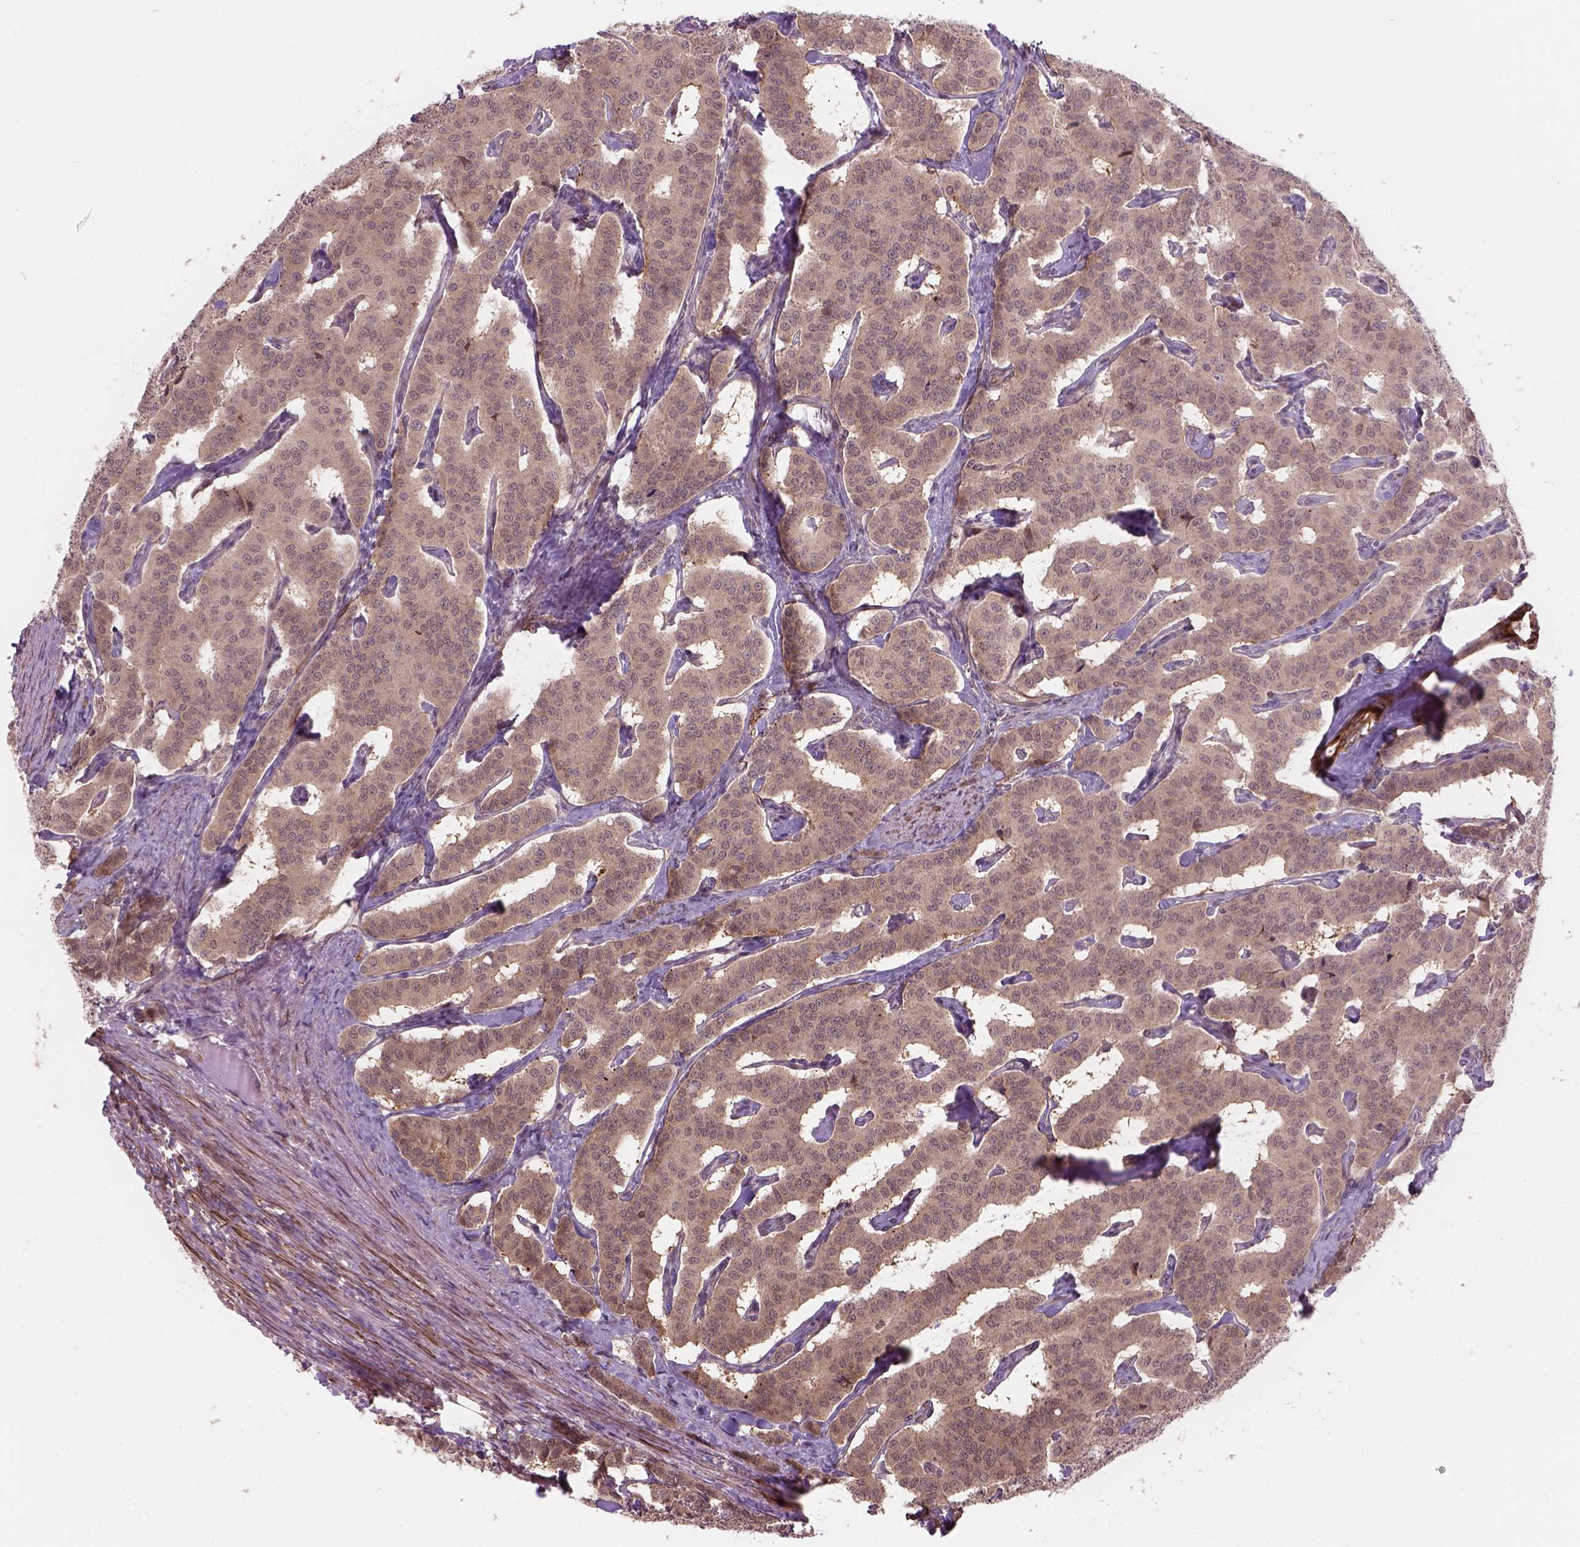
{"staining": {"intensity": "moderate", "quantity": "25%-75%", "location": "cytoplasmic/membranous,nuclear"}, "tissue": "carcinoid", "cell_type": "Tumor cells", "image_type": "cancer", "snomed": [{"axis": "morphology", "description": "Carcinoid, malignant, NOS"}, {"axis": "topography", "description": "Lung"}], "caption": "Malignant carcinoid stained with IHC displays moderate cytoplasmic/membranous and nuclear expression in approximately 25%-75% of tumor cells.", "gene": "PSMD11", "patient": {"sex": "female", "age": 46}}